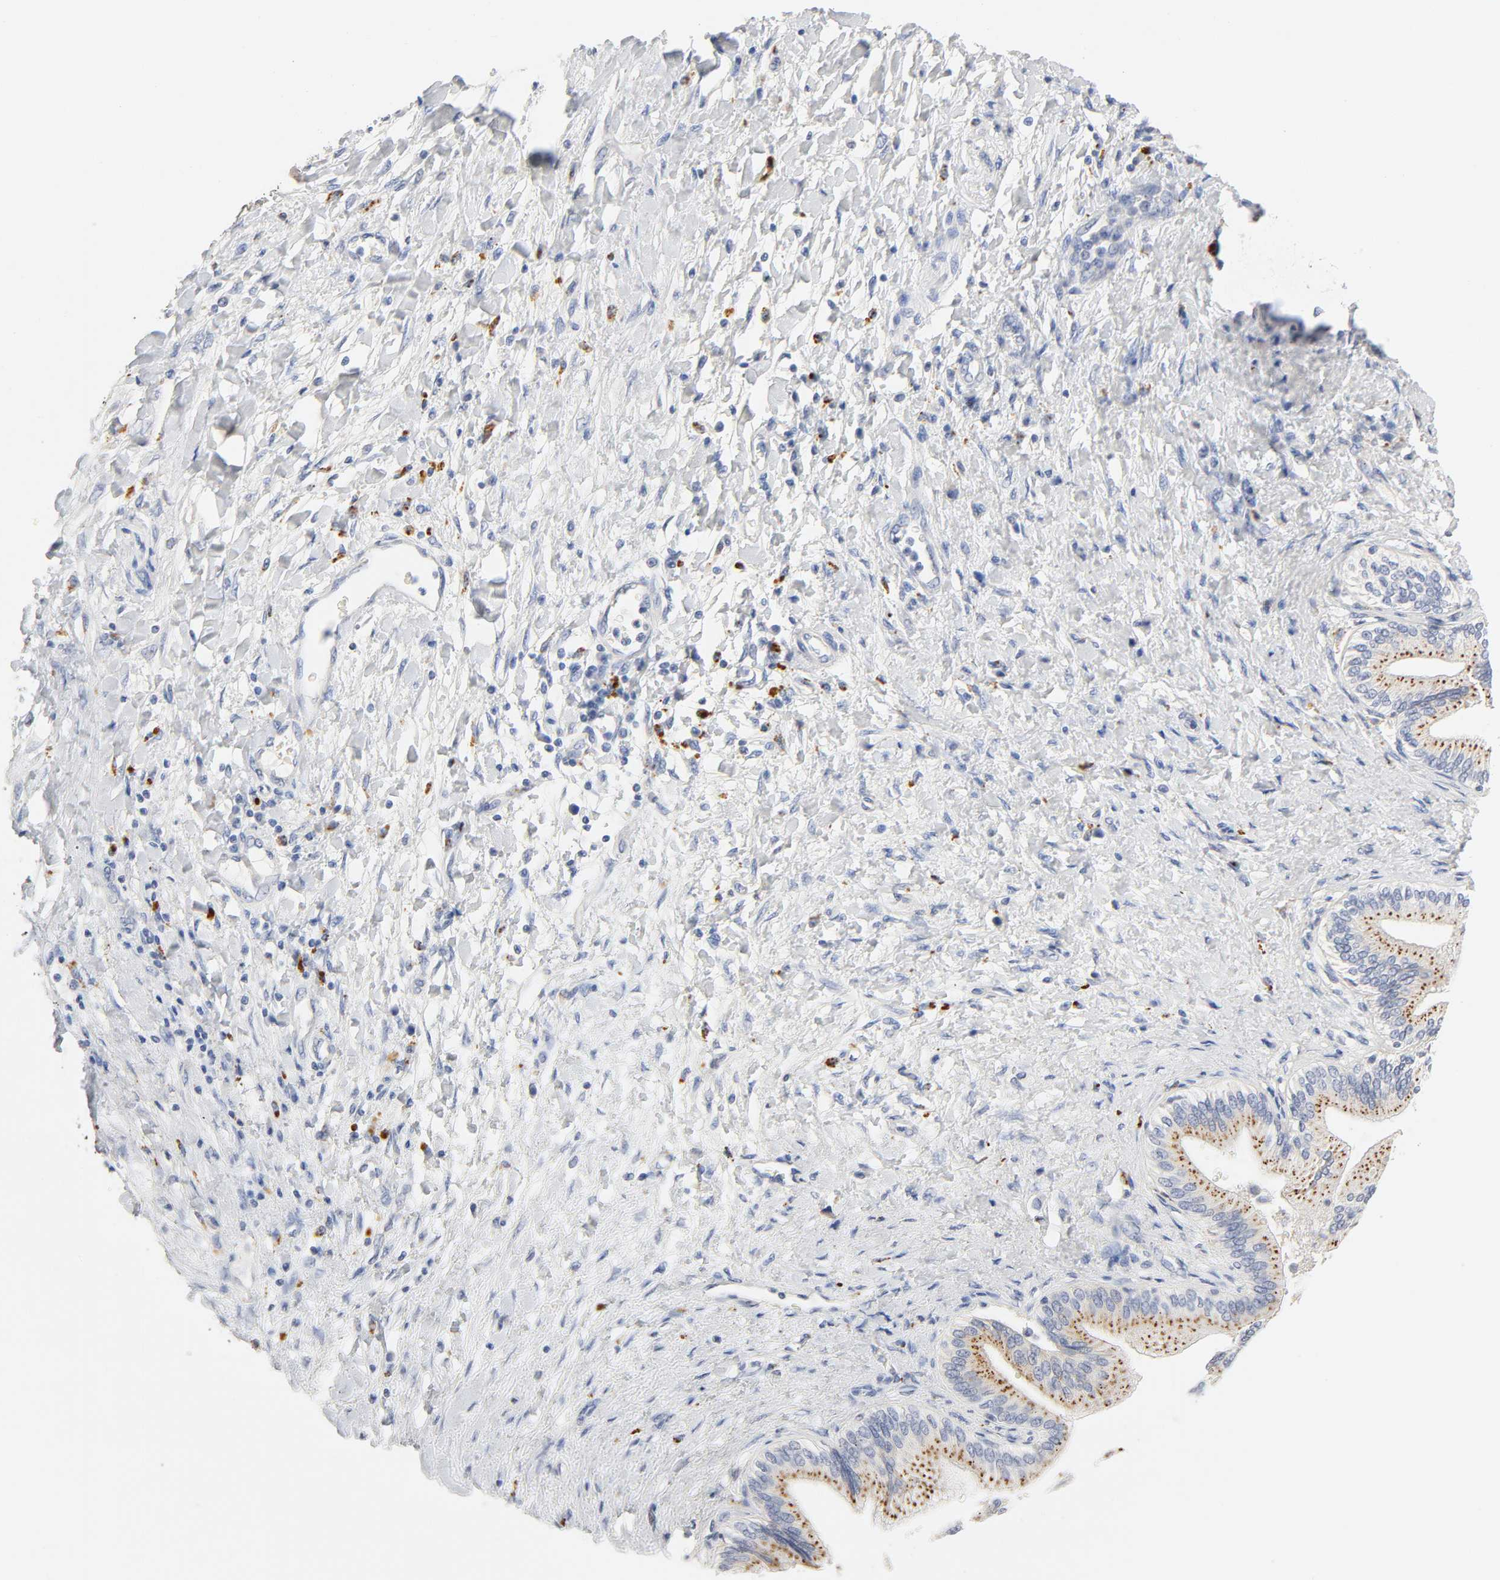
{"staining": {"intensity": "negative", "quantity": "none", "location": "none"}, "tissue": "adipose tissue", "cell_type": "Adipocytes", "image_type": "normal", "snomed": [{"axis": "morphology", "description": "Normal tissue, NOS"}, {"axis": "morphology", "description": "Cholangiocarcinoma"}, {"axis": "topography", "description": "Liver"}, {"axis": "topography", "description": "Peripheral nerve tissue"}], "caption": "DAB immunohistochemical staining of unremarkable adipose tissue reveals no significant positivity in adipocytes.", "gene": "PLP1", "patient": {"sex": "male", "age": 50}}